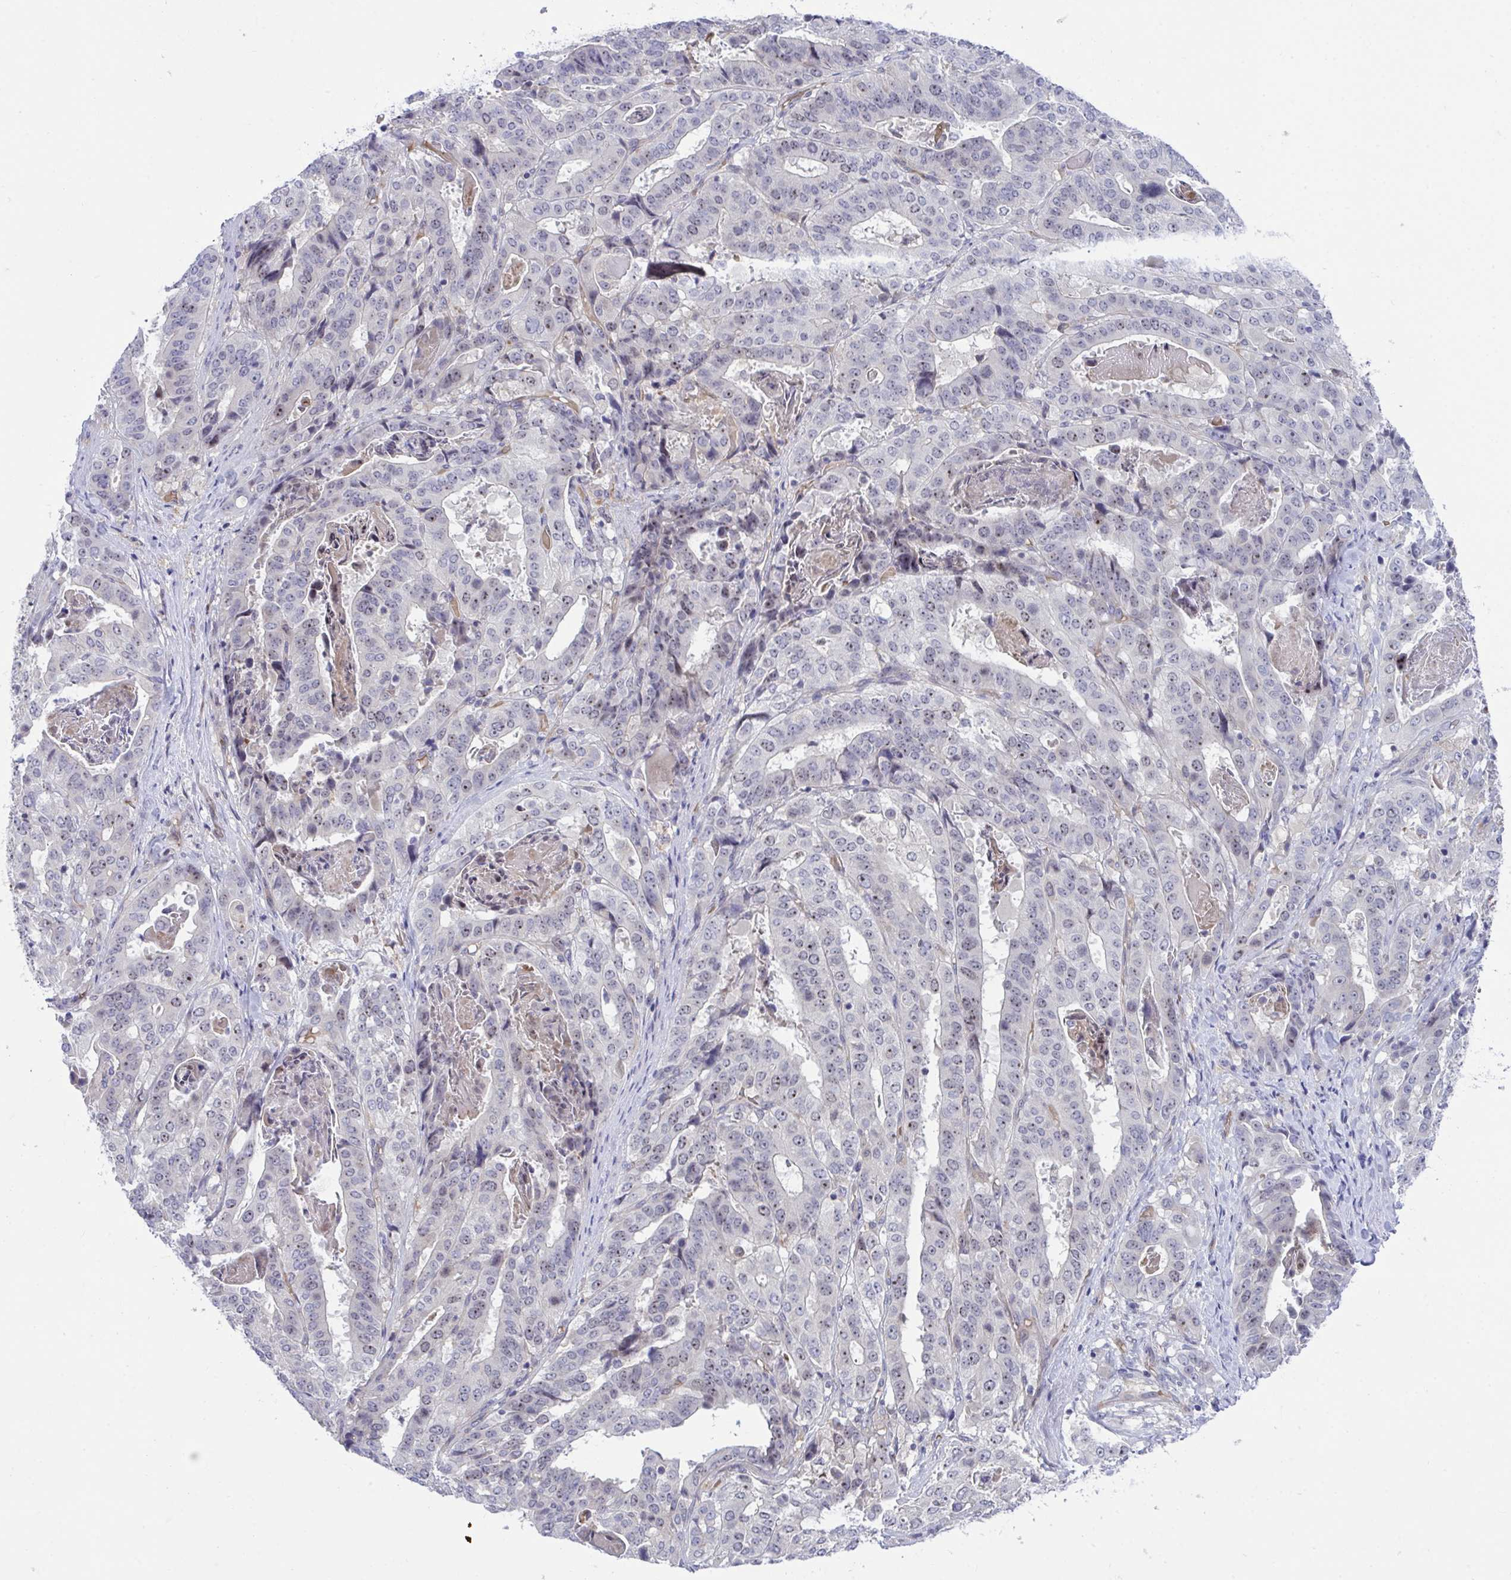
{"staining": {"intensity": "weak", "quantity": "25%-75%", "location": "nuclear"}, "tissue": "stomach cancer", "cell_type": "Tumor cells", "image_type": "cancer", "snomed": [{"axis": "morphology", "description": "Adenocarcinoma, NOS"}, {"axis": "topography", "description": "Stomach"}], "caption": "Stomach cancer stained with DAB immunohistochemistry (IHC) demonstrates low levels of weak nuclear expression in about 25%-75% of tumor cells. The staining is performed using DAB brown chromogen to label protein expression. The nuclei are counter-stained blue using hematoxylin.", "gene": "CENPQ", "patient": {"sex": "male", "age": 48}}